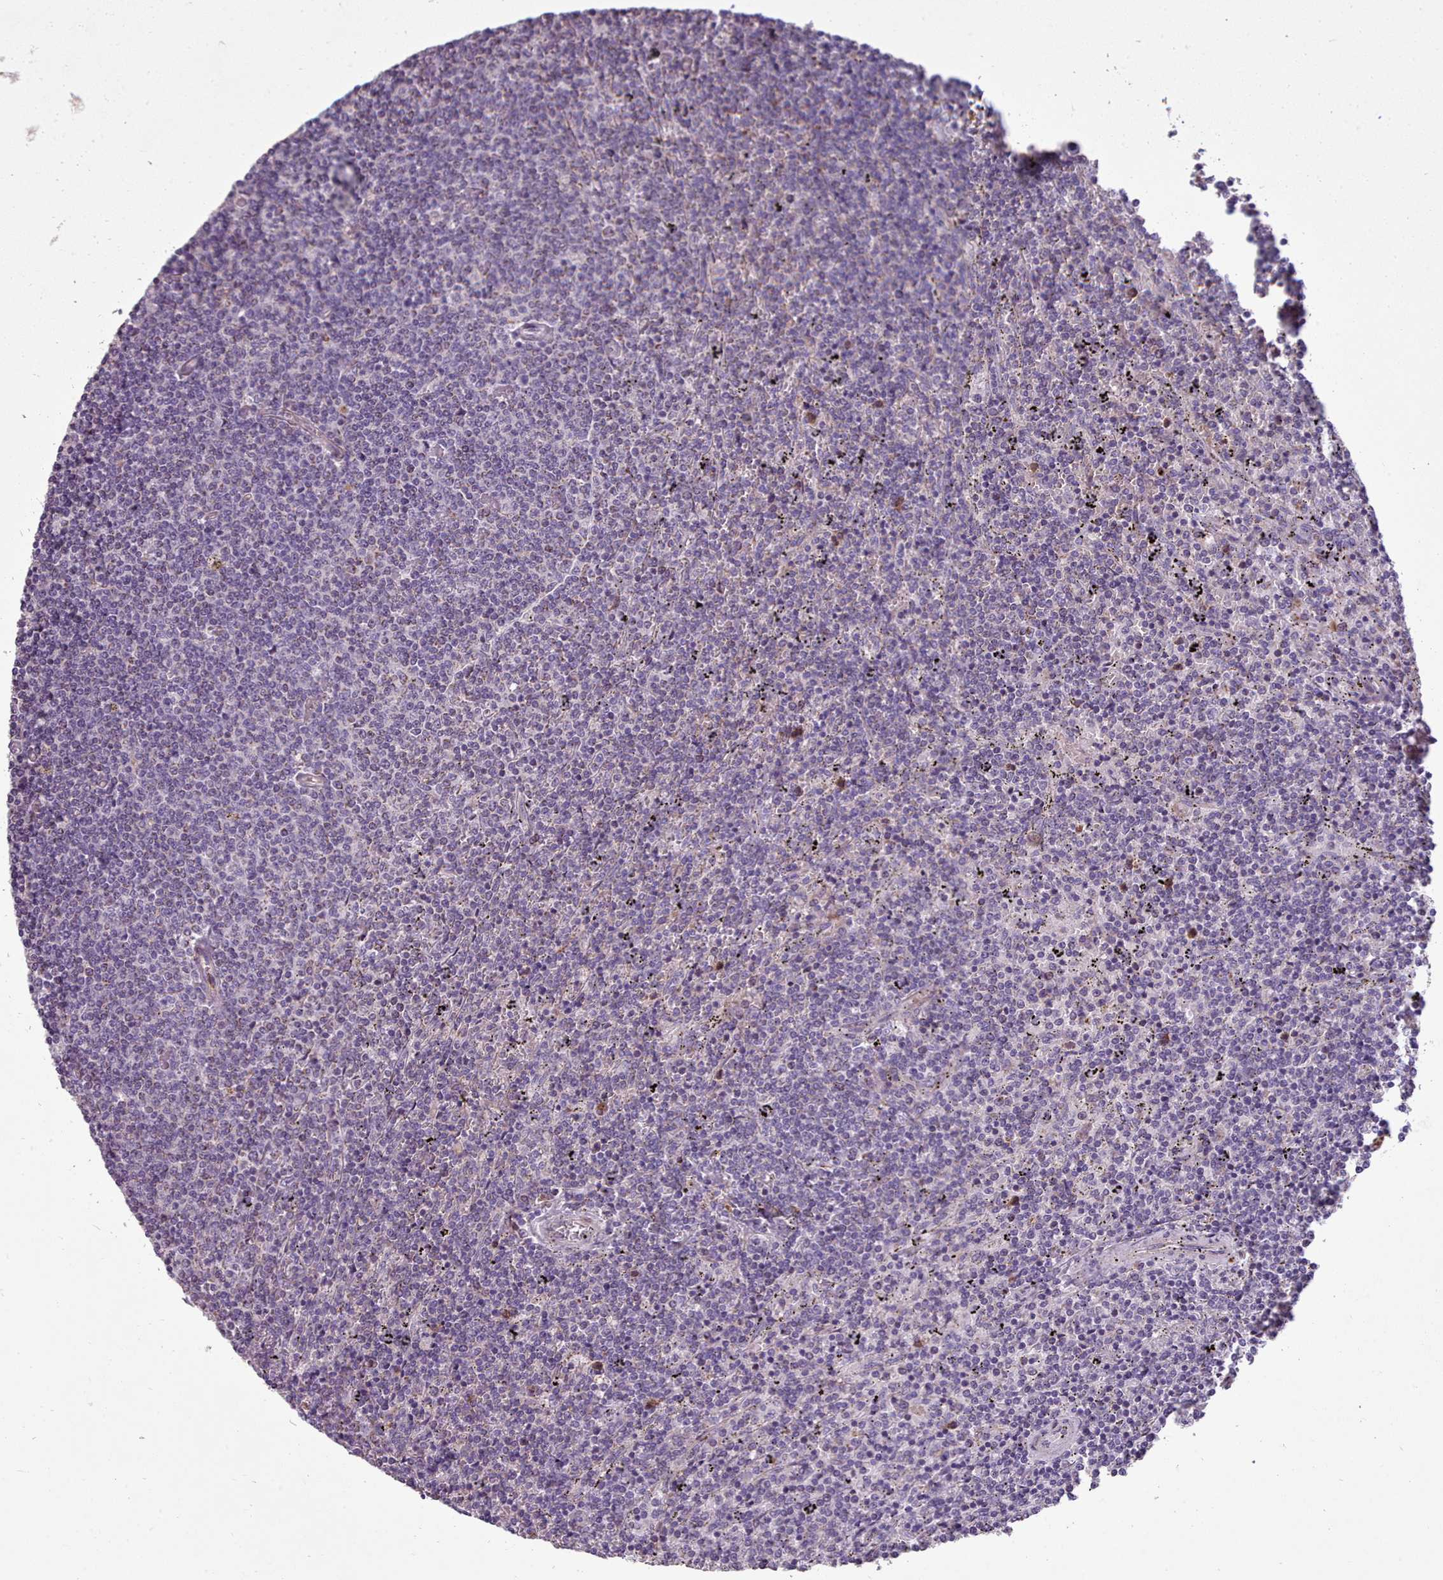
{"staining": {"intensity": "negative", "quantity": "none", "location": "none"}, "tissue": "lymphoma", "cell_type": "Tumor cells", "image_type": "cancer", "snomed": [{"axis": "morphology", "description": "Malignant lymphoma, non-Hodgkin's type, Low grade"}, {"axis": "topography", "description": "Spleen"}], "caption": "IHC image of human low-grade malignant lymphoma, non-Hodgkin's type stained for a protein (brown), which displays no positivity in tumor cells. (DAB (3,3'-diaminobenzidine) immunohistochemistry with hematoxylin counter stain).", "gene": "FKBP10", "patient": {"sex": "female", "age": 50}}